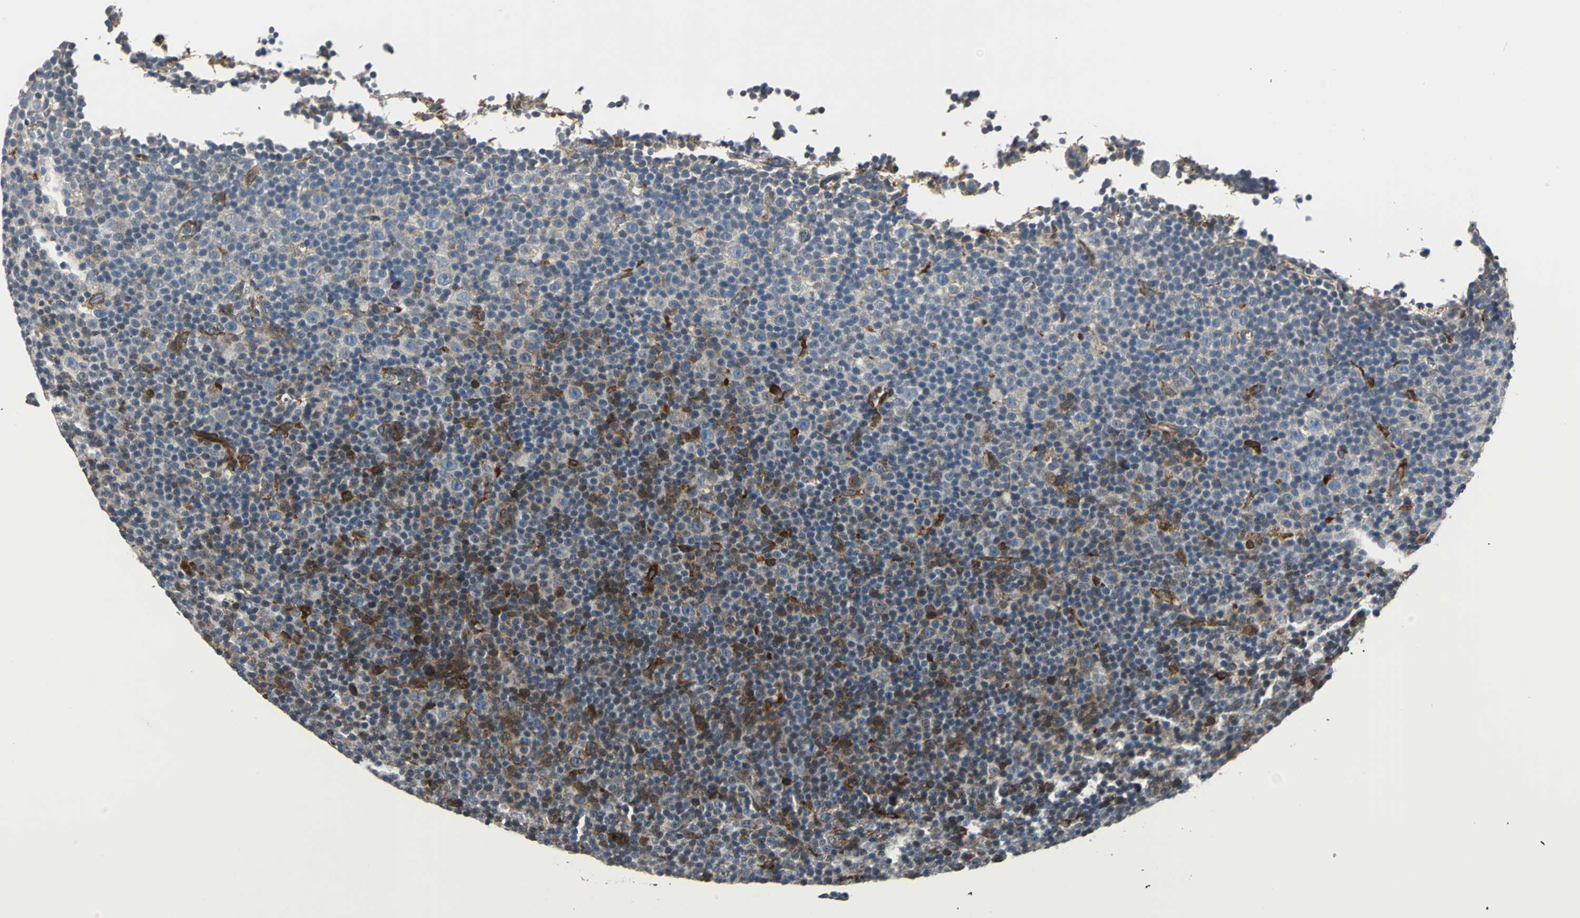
{"staining": {"intensity": "strong", "quantity": "25%-75%", "location": "cytoplasmic/membranous"}, "tissue": "lymphoma", "cell_type": "Tumor cells", "image_type": "cancer", "snomed": [{"axis": "morphology", "description": "Malignant lymphoma, non-Hodgkin's type, Low grade"}, {"axis": "topography", "description": "Lymph node"}], "caption": "Tumor cells exhibit high levels of strong cytoplasmic/membranous positivity in approximately 25%-75% of cells in human malignant lymphoma, non-Hodgkin's type (low-grade).", "gene": "HTATIP2", "patient": {"sex": "female", "age": 67}}